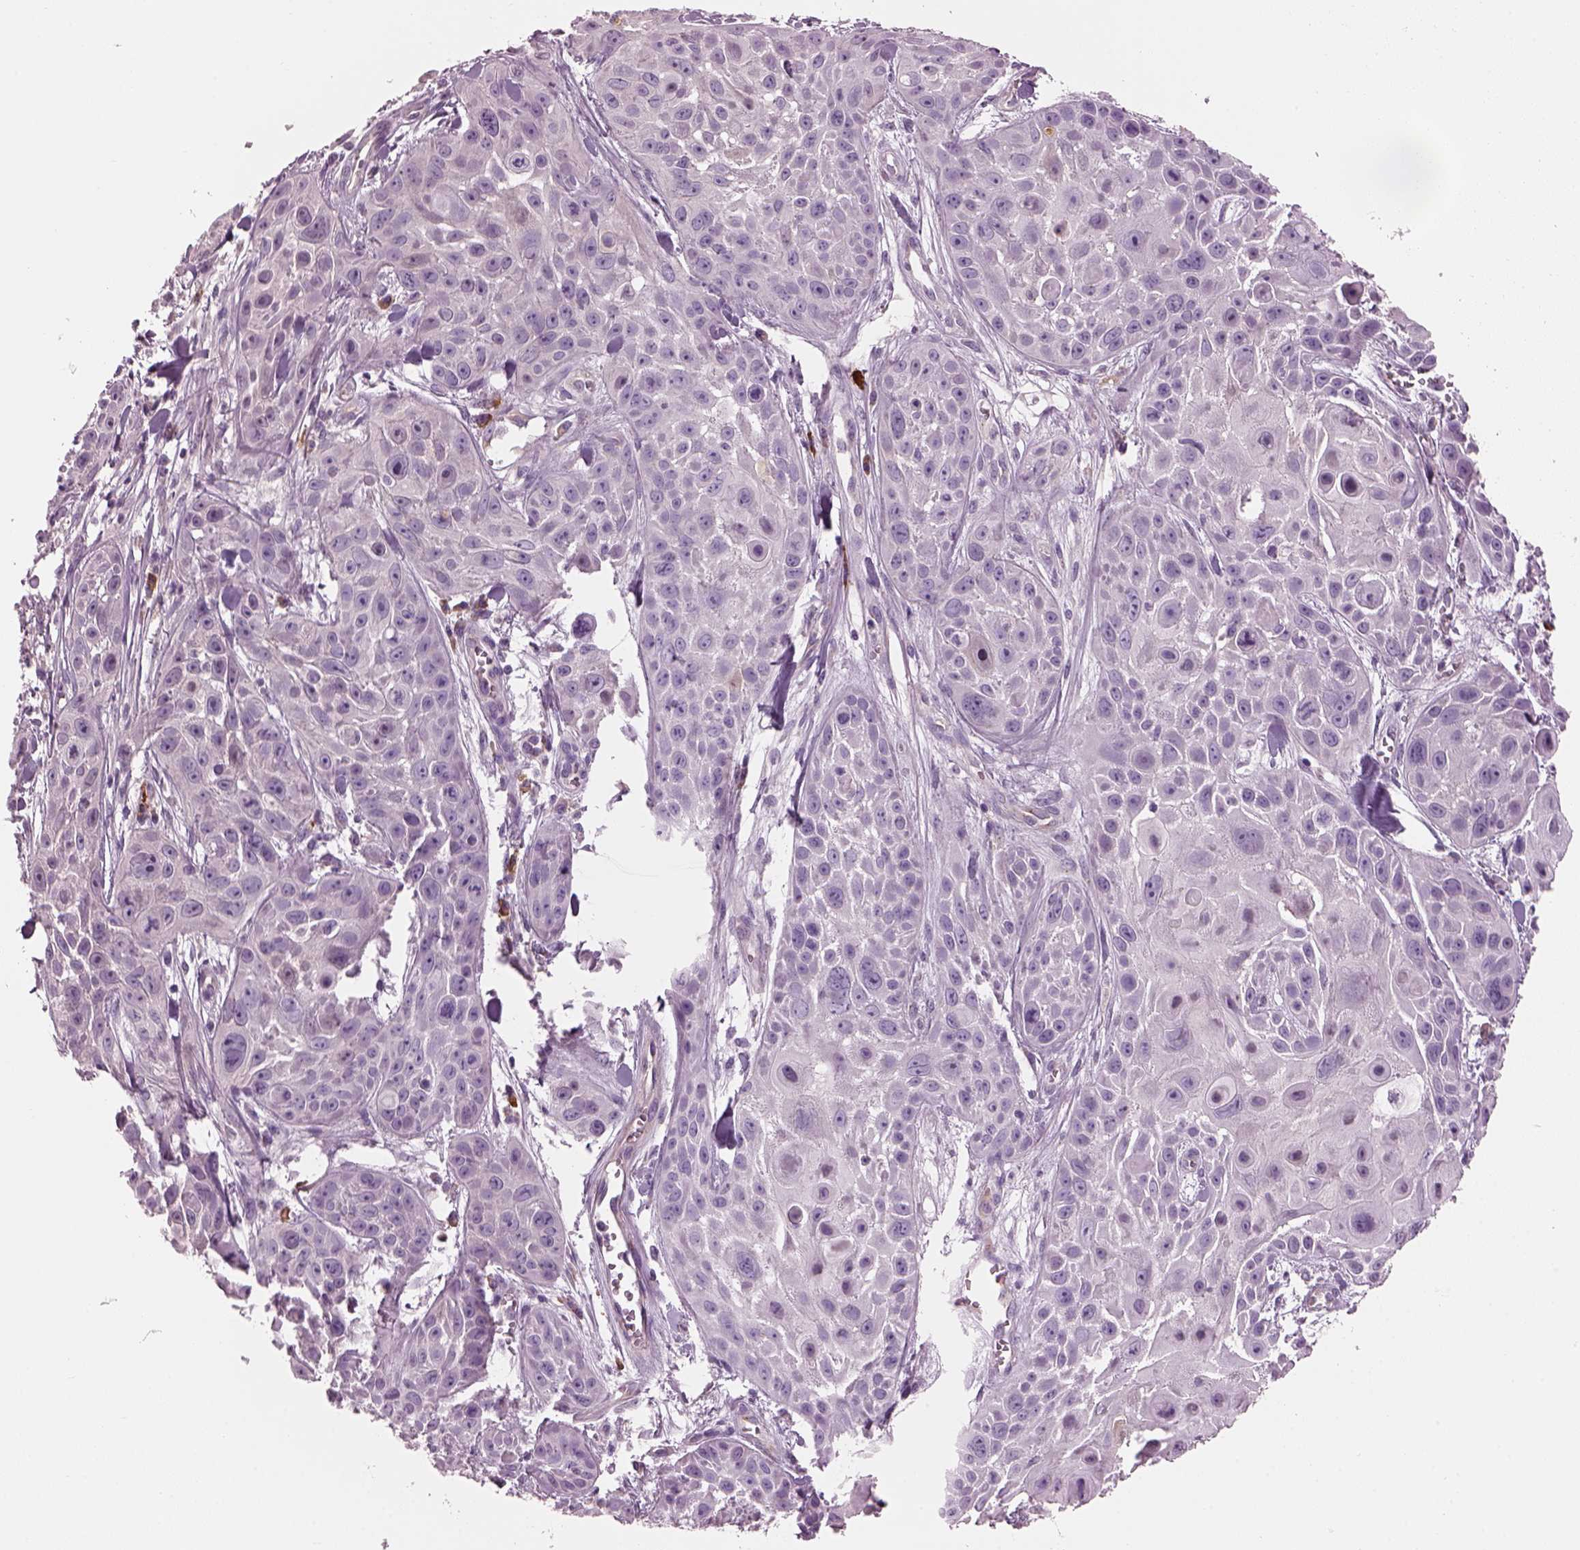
{"staining": {"intensity": "negative", "quantity": "none", "location": "none"}, "tissue": "skin cancer", "cell_type": "Tumor cells", "image_type": "cancer", "snomed": [{"axis": "morphology", "description": "Squamous cell carcinoma, NOS"}, {"axis": "topography", "description": "Skin"}, {"axis": "topography", "description": "Anal"}], "caption": "This histopathology image is of squamous cell carcinoma (skin) stained with immunohistochemistry to label a protein in brown with the nuclei are counter-stained blue. There is no staining in tumor cells.", "gene": "ADGRG5", "patient": {"sex": "female", "age": 75}}